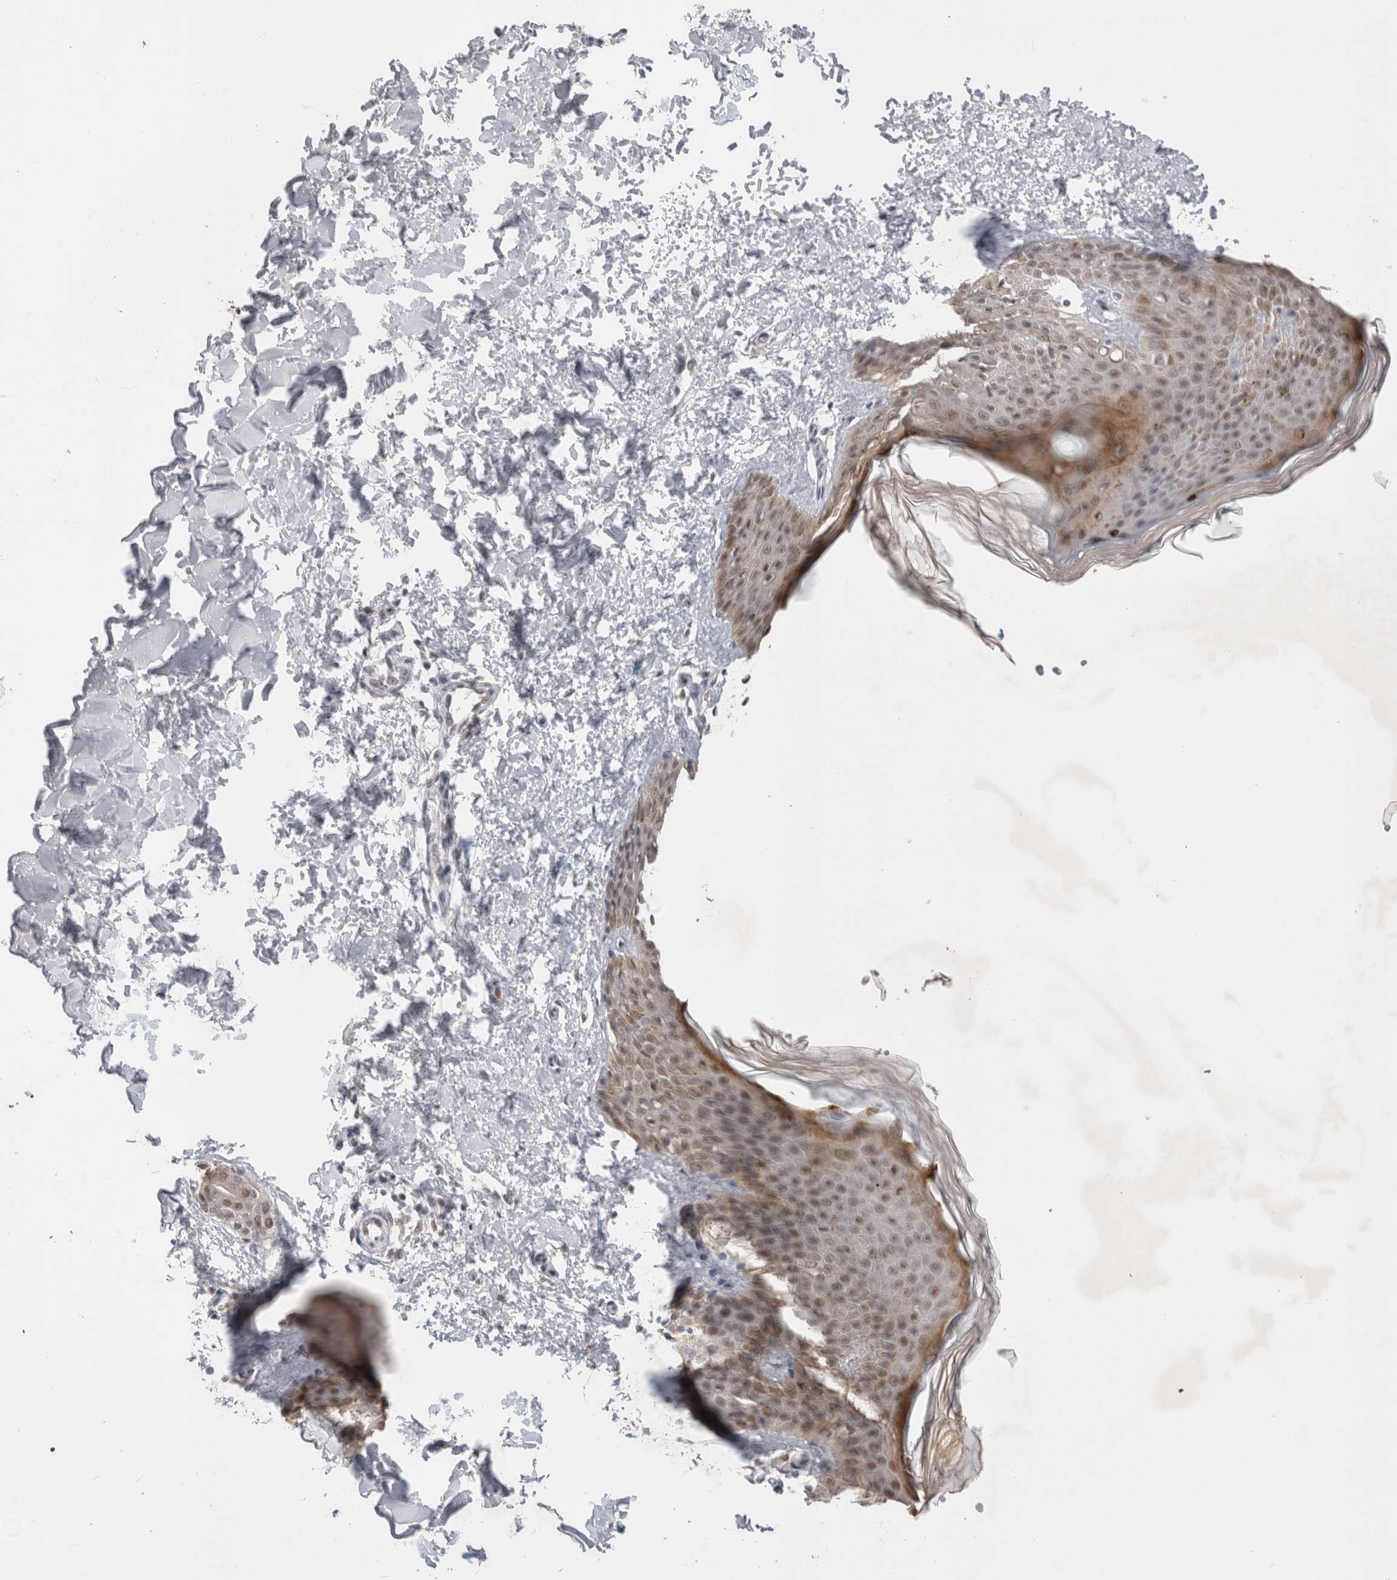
{"staining": {"intensity": "weak", "quantity": "25%-75%", "location": "cytoplasmic/membranous,nuclear"}, "tissue": "skin", "cell_type": "Fibroblasts", "image_type": "normal", "snomed": [{"axis": "morphology", "description": "Normal tissue, NOS"}, {"axis": "morphology", "description": "Neoplasm, benign, NOS"}, {"axis": "topography", "description": "Skin"}, {"axis": "topography", "description": "Soft tissue"}], "caption": "This micrograph exhibits immunohistochemistry (IHC) staining of benign skin, with low weak cytoplasmic/membranous,nuclear staining in about 25%-75% of fibroblasts.", "gene": "RECQL4", "patient": {"sex": "male", "age": 26}}